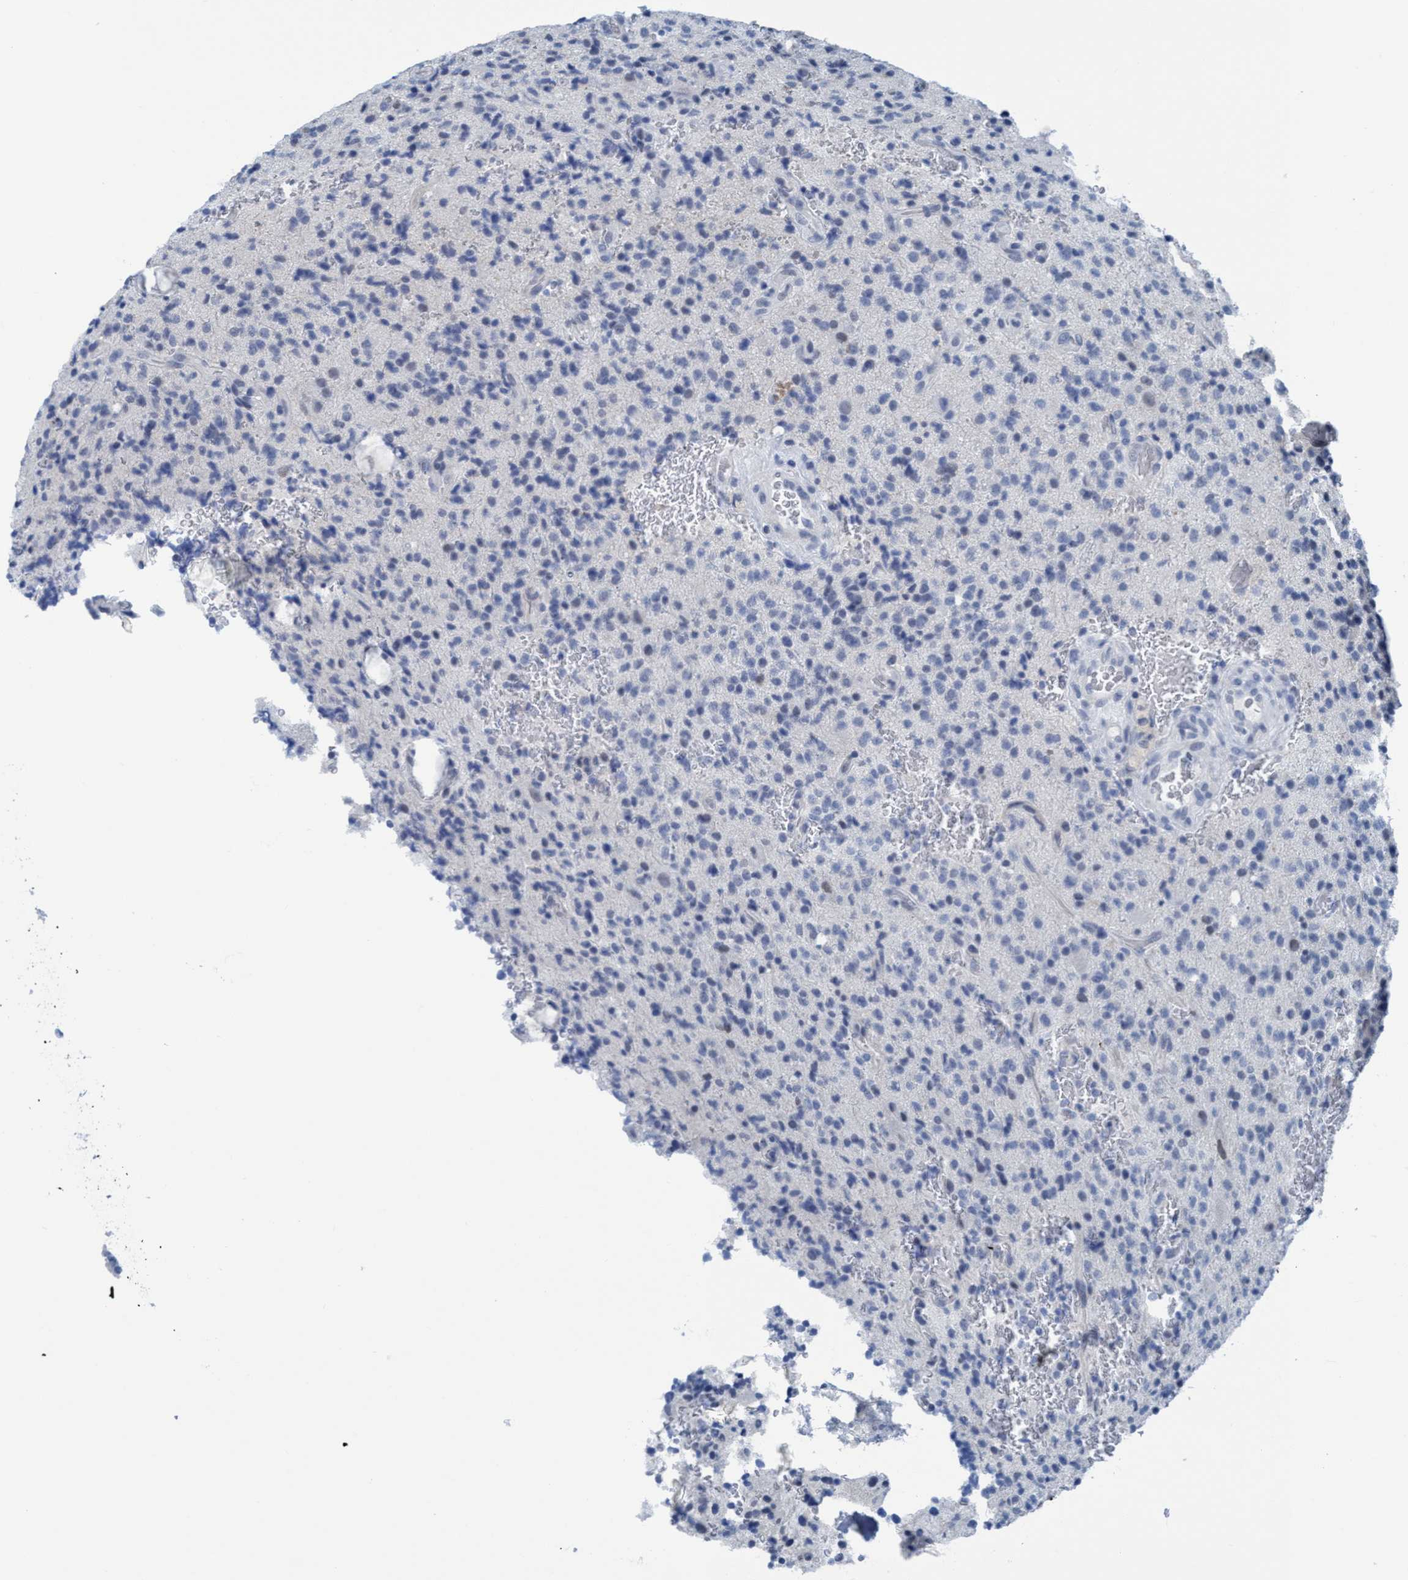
{"staining": {"intensity": "negative", "quantity": "none", "location": "none"}, "tissue": "glioma", "cell_type": "Tumor cells", "image_type": "cancer", "snomed": [{"axis": "morphology", "description": "Glioma, malignant, High grade"}, {"axis": "topography", "description": "Brain"}], "caption": "A high-resolution photomicrograph shows IHC staining of malignant glioma (high-grade), which shows no significant expression in tumor cells.", "gene": "DNAI1", "patient": {"sex": "male", "age": 34}}